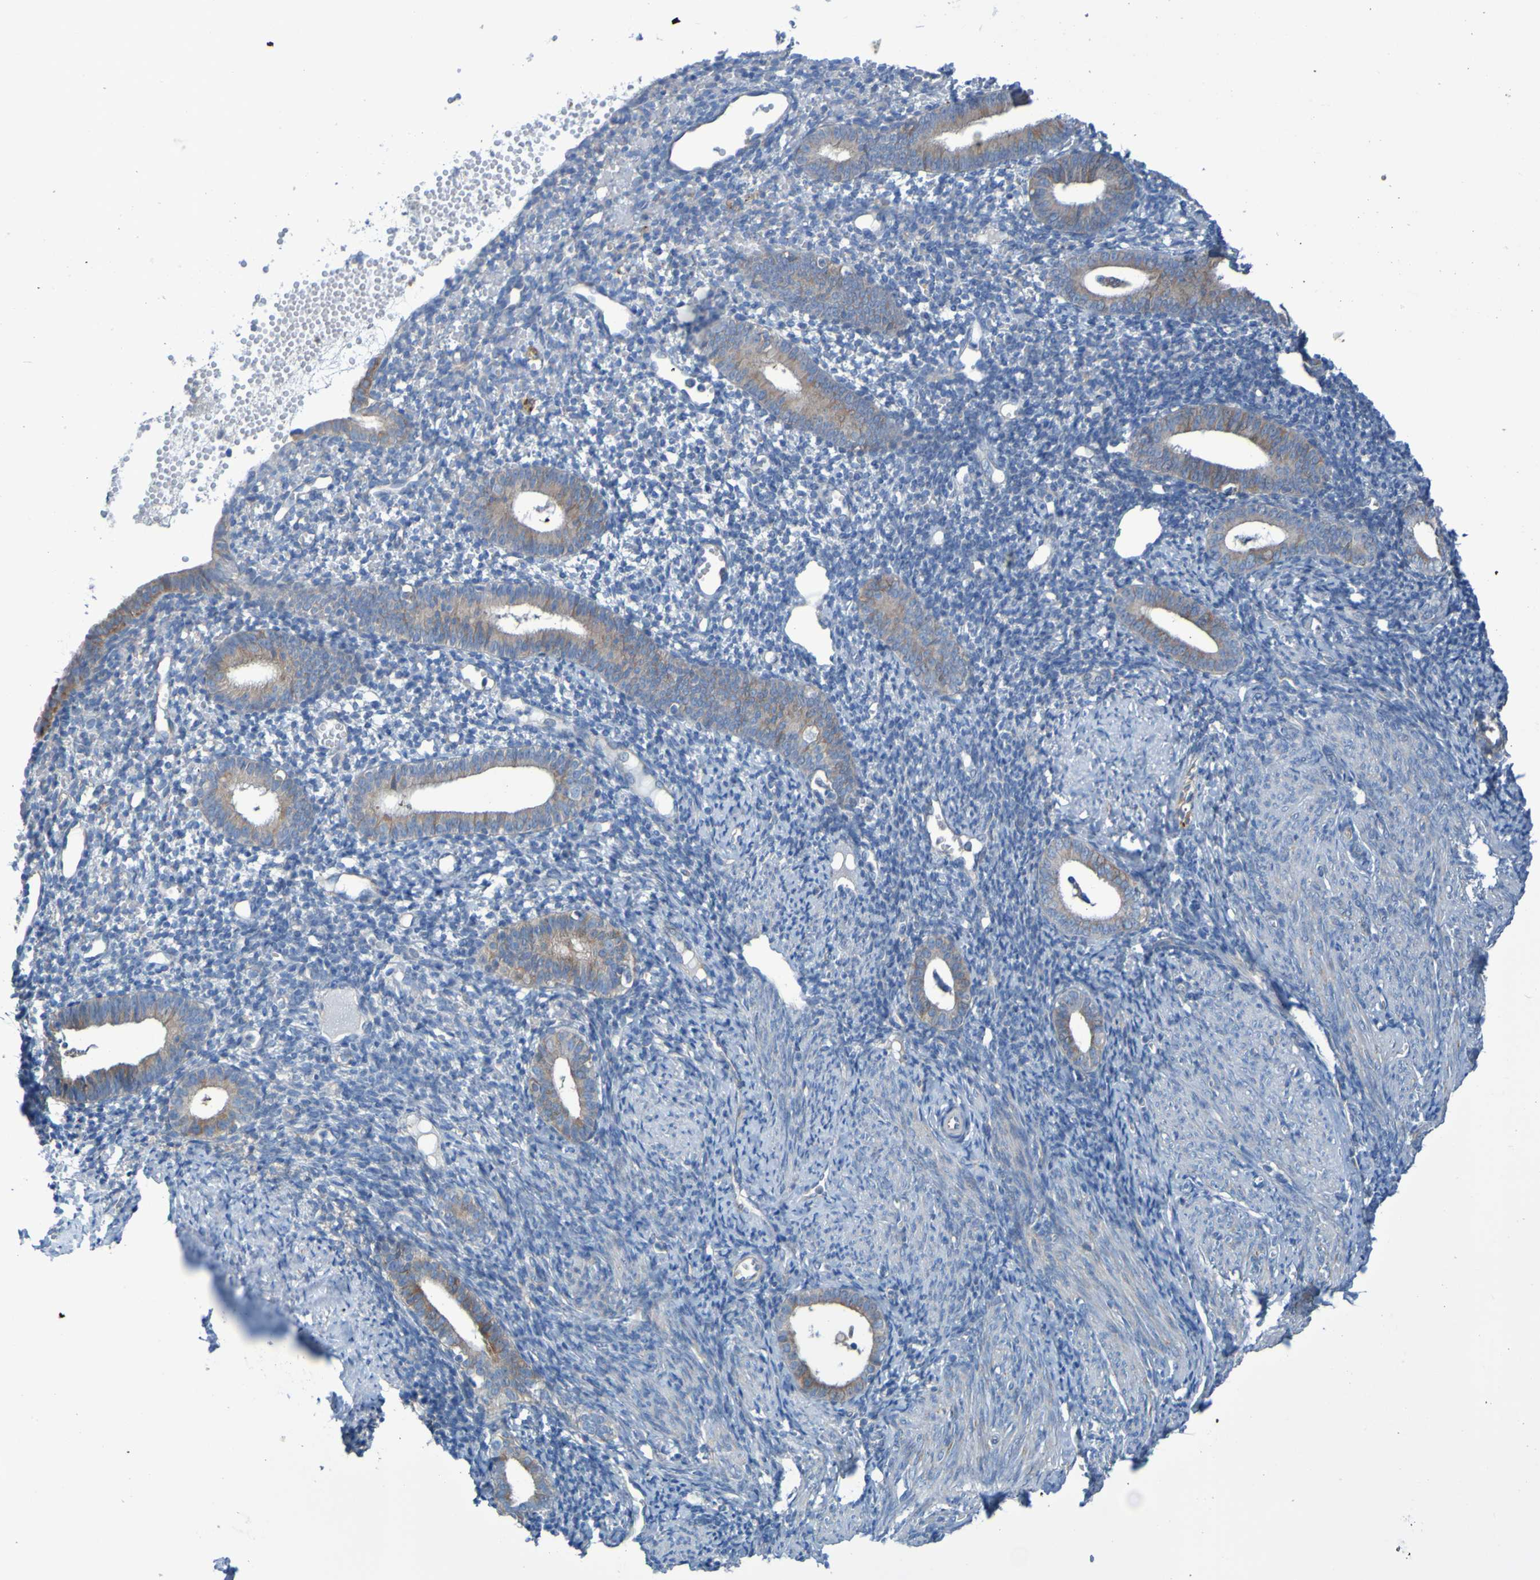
{"staining": {"intensity": "negative", "quantity": "none", "location": "none"}, "tissue": "endometrium", "cell_type": "Cells in endometrial stroma", "image_type": "normal", "snomed": [{"axis": "morphology", "description": "Normal tissue, NOS"}, {"axis": "topography", "description": "Endometrium"}], "caption": "IHC histopathology image of benign human endometrium stained for a protein (brown), which exhibits no staining in cells in endometrial stroma.", "gene": "NPRL3", "patient": {"sex": "female", "age": 50}}